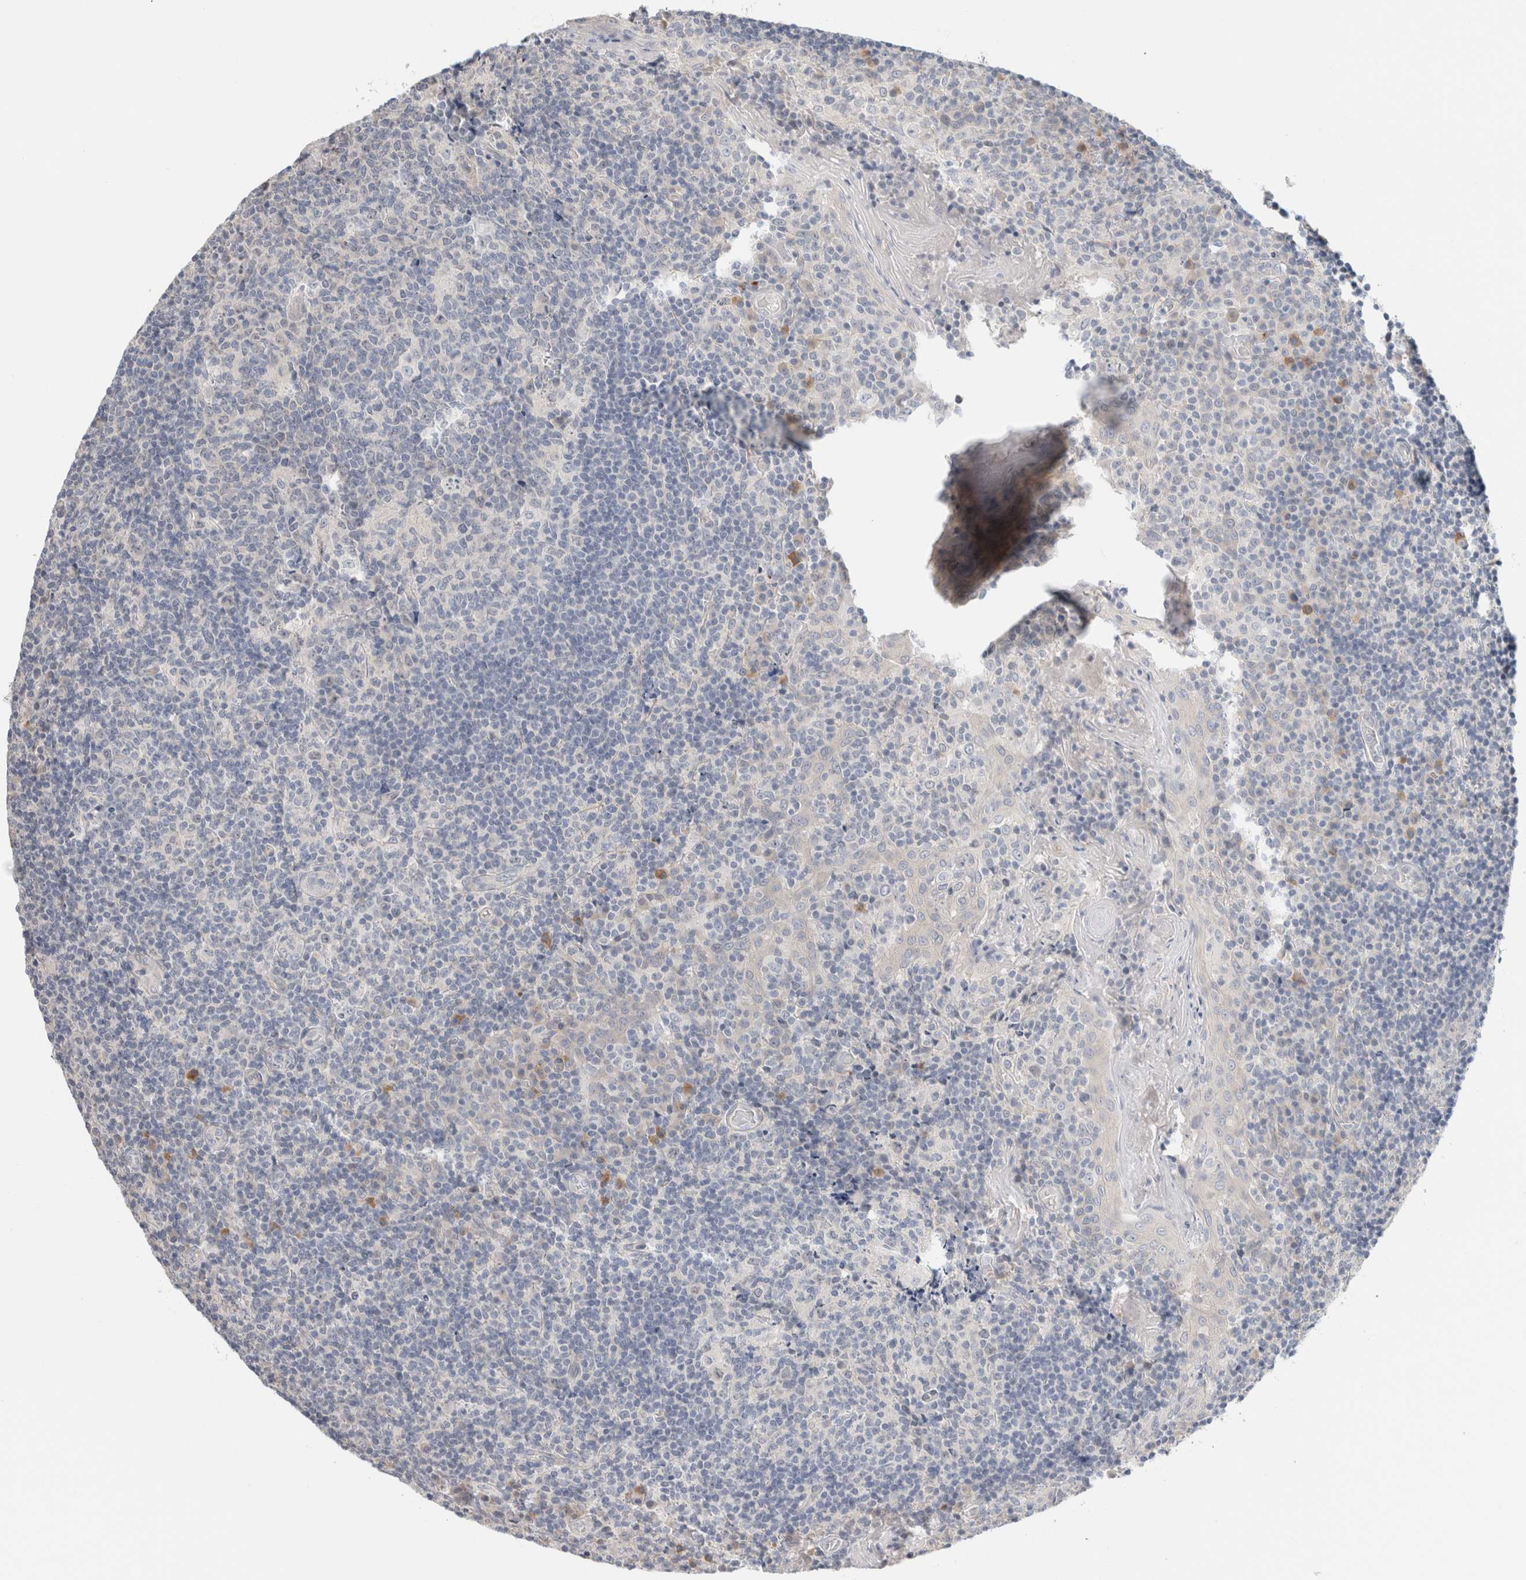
{"staining": {"intensity": "negative", "quantity": "none", "location": "none"}, "tissue": "tonsil", "cell_type": "Germinal center cells", "image_type": "normal", "snomed": [{"axis": "morphology", "description": "Normal tissue, NOS"}, {"axis": "topography", "description": "Tonsil"}], "caption": "Normal tonsil was stained to show a protein in brown. There is no significant staining in germinal center cells. Nuclei are stained in blue.", "gene": "SPRTN", "patient": {"sex": "female", "age": 19}}